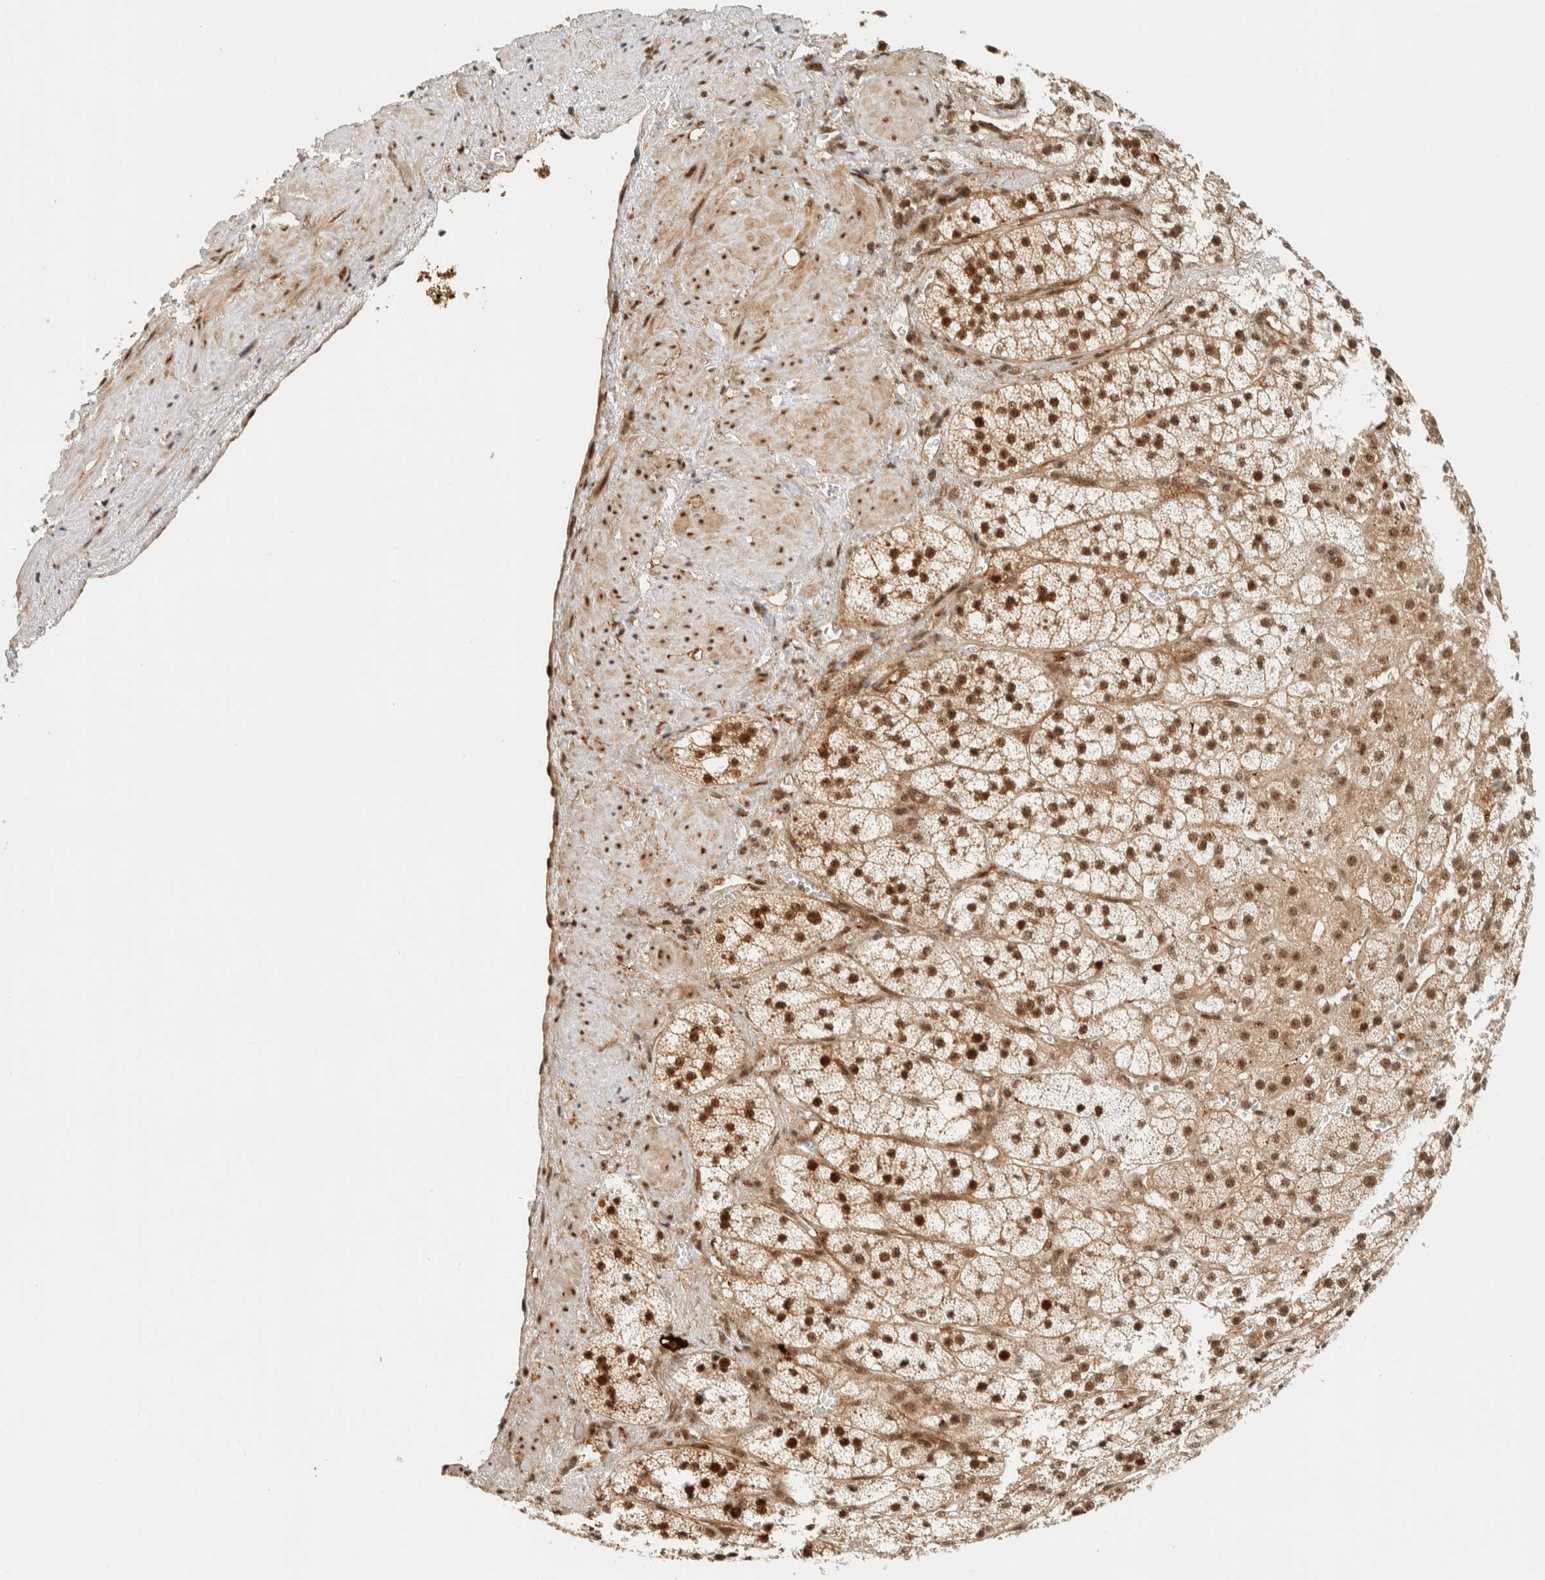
{"staining": {"intensity": "strong", "quantity": ">75%", "location": "cytoplasmic/membranous,nuclear"}, "tissue": "adrenal gland", "cell_type": "Glandular cells", "image_type": "normal", "snomed": [{"axis": "morphology", "description": "Normal tissue, NOS"}, {"axis": "topography", "description": "Adrenal gland"}], "caption": "Brown immunohistochemical staining in unremarkable adrenal gland shows strong cytoplasmic/membranous,nuclear staining in approximately >75% of glandular cells.", "gene": "SIK1", "patient": {"sex": "male", "age": 56}}